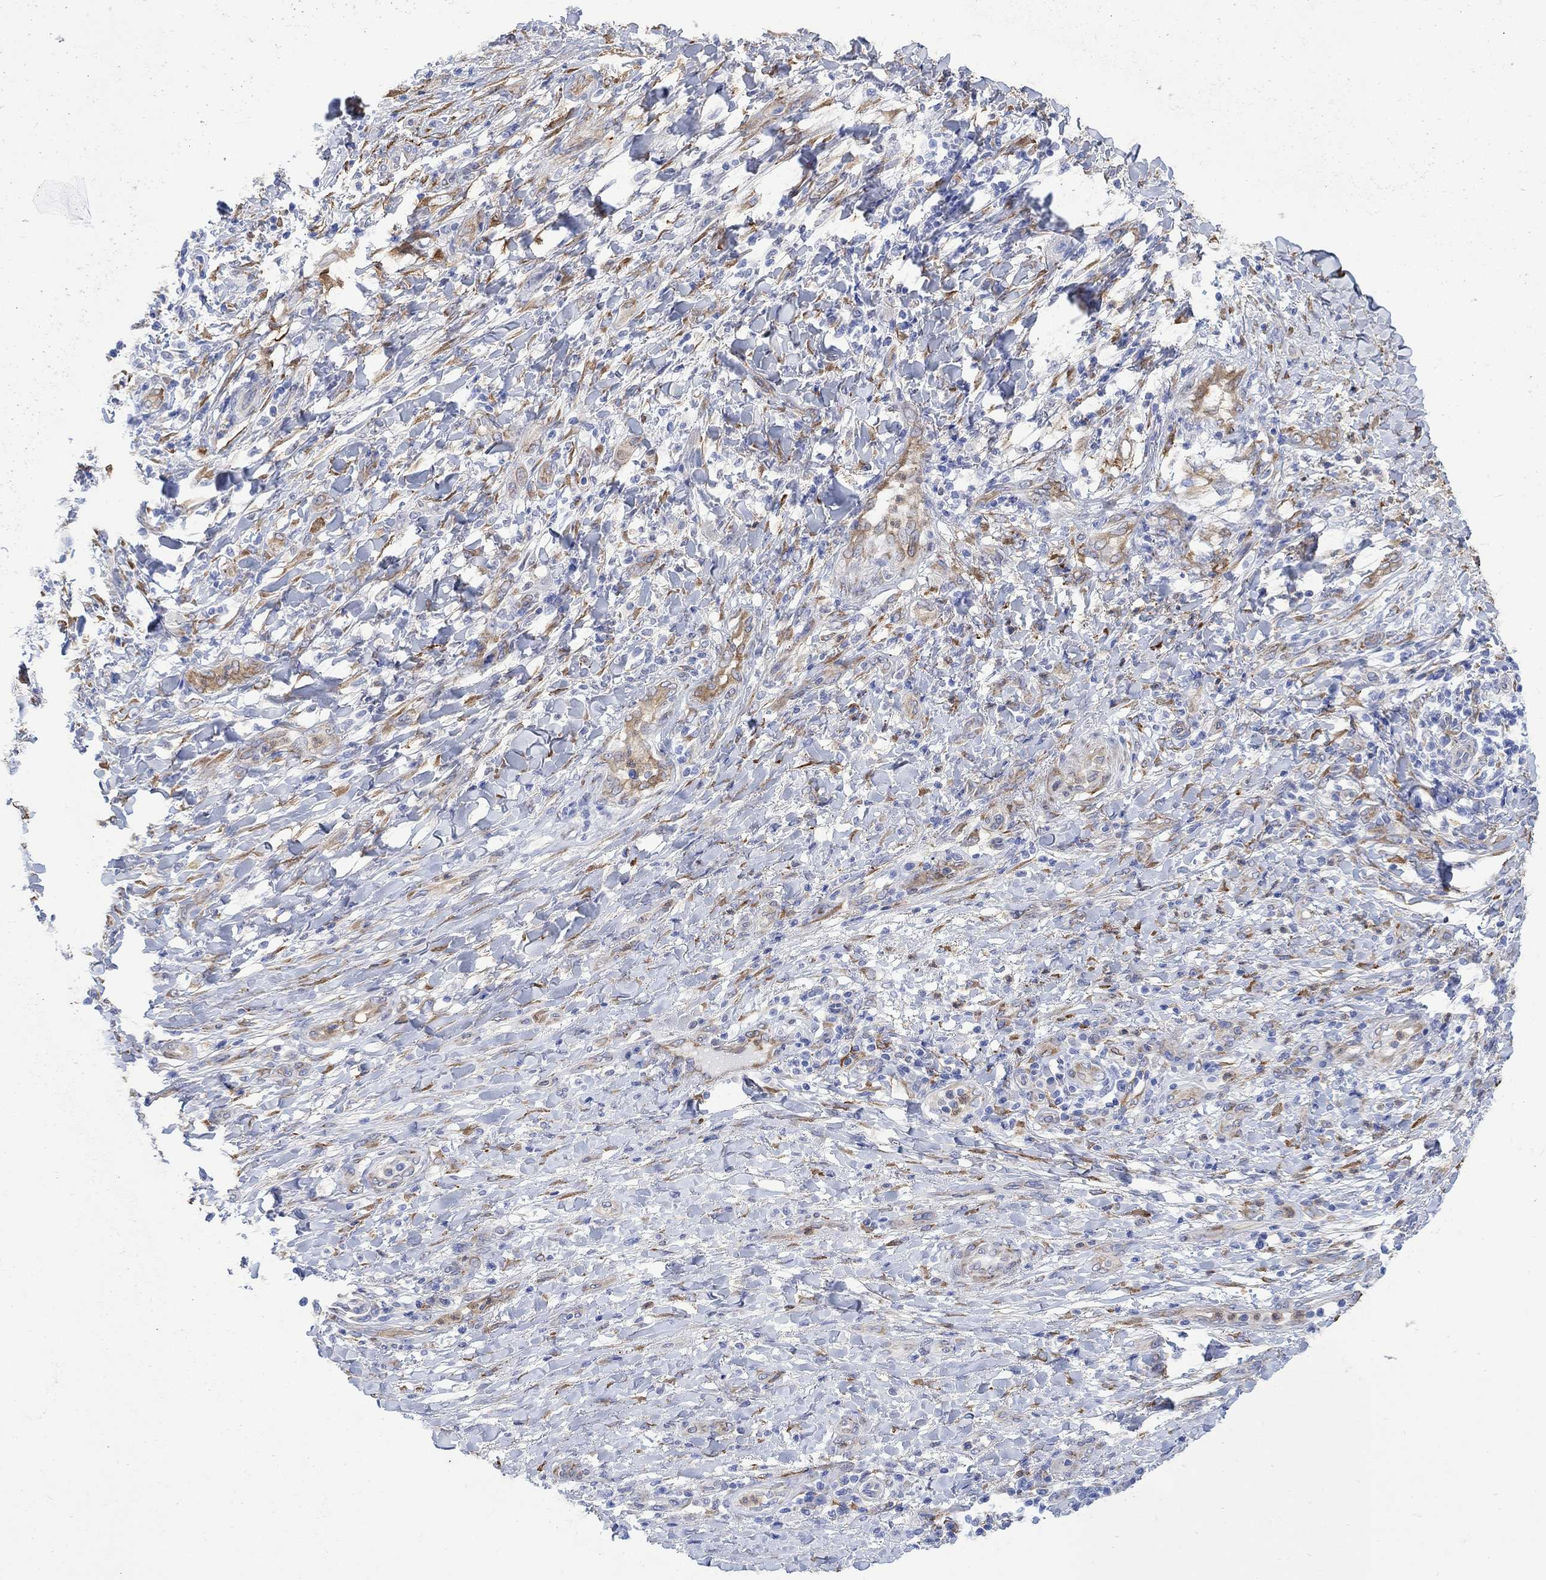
{"staining": {"intensity": "moderate", "quantity": "<25%", "location": "cytoplasmic/membranous"}, "tissue": "skin cancer", "cell_type": "Tumor cells", "image_type": "cancer", "snomed": [{"axis": "morphology", "description": "Squamous cell carcinoma, NOS"}, {"axis": "topography", "description": "Skin"}], "caption": "There is low levels of moderate cytoplasmic/membranous positivity in tumor cells of skin cancer, as demonstrated by immunohistochemical staining (brown color).", "gene": "TGM2", "patient": {"sex": "male", "age": 62}}